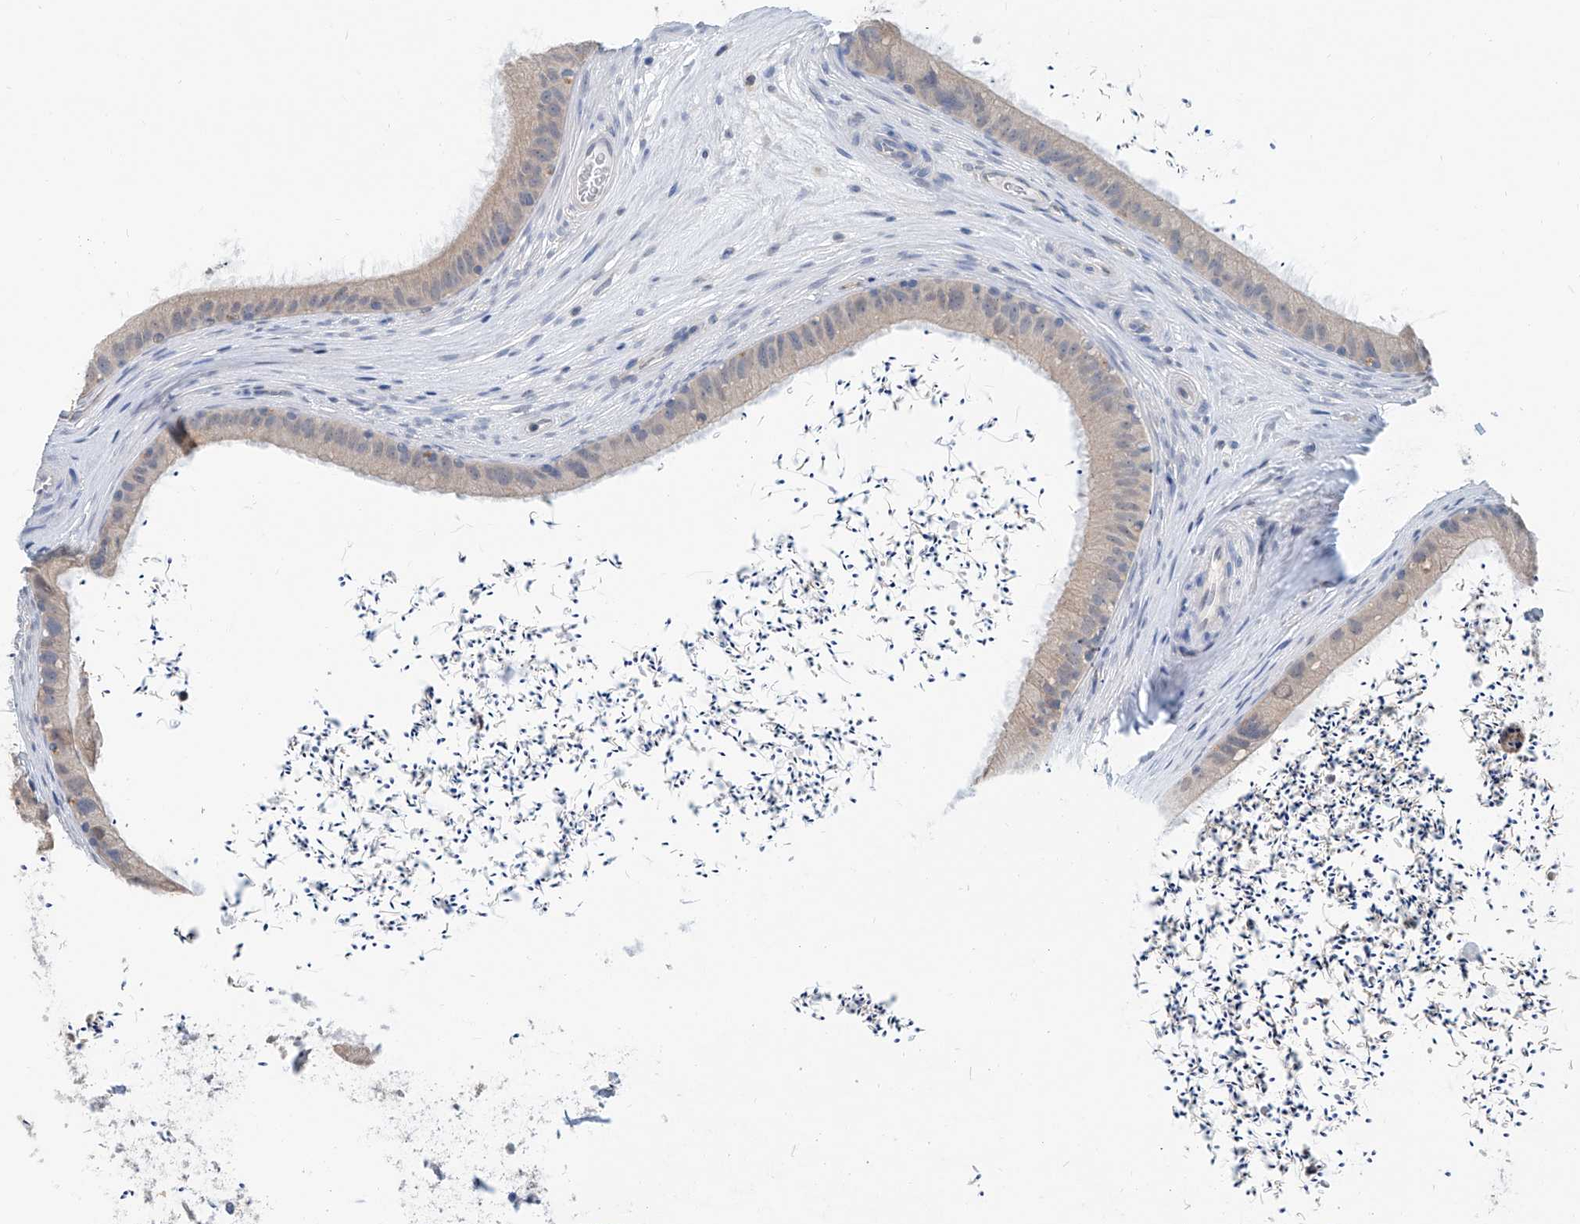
{"staining": {"intensity": "negative", "quantity": "none", "location": "none"}, "tissue": "epididymis", "cell_type": "Glandular cells", "image_type": "normal", "snomed": [{"axis": "morphology", "description": "Normal tissue, NOS"}, {"axis": "topography", "description": "Epididymis, spermatic cord, NOS"}], "caption": "Immunohistochemistry (IHC) histopathology image of benign epididymis stained for a protein (brown), which reveals no staining in glandular cells. Brightfield microscopy of IHC stained with DAB (brown) and hematoxylin (blue), captured at high magnification.", "gene": "KCNK10", "patient": {"sex": "male", "age": 50}}